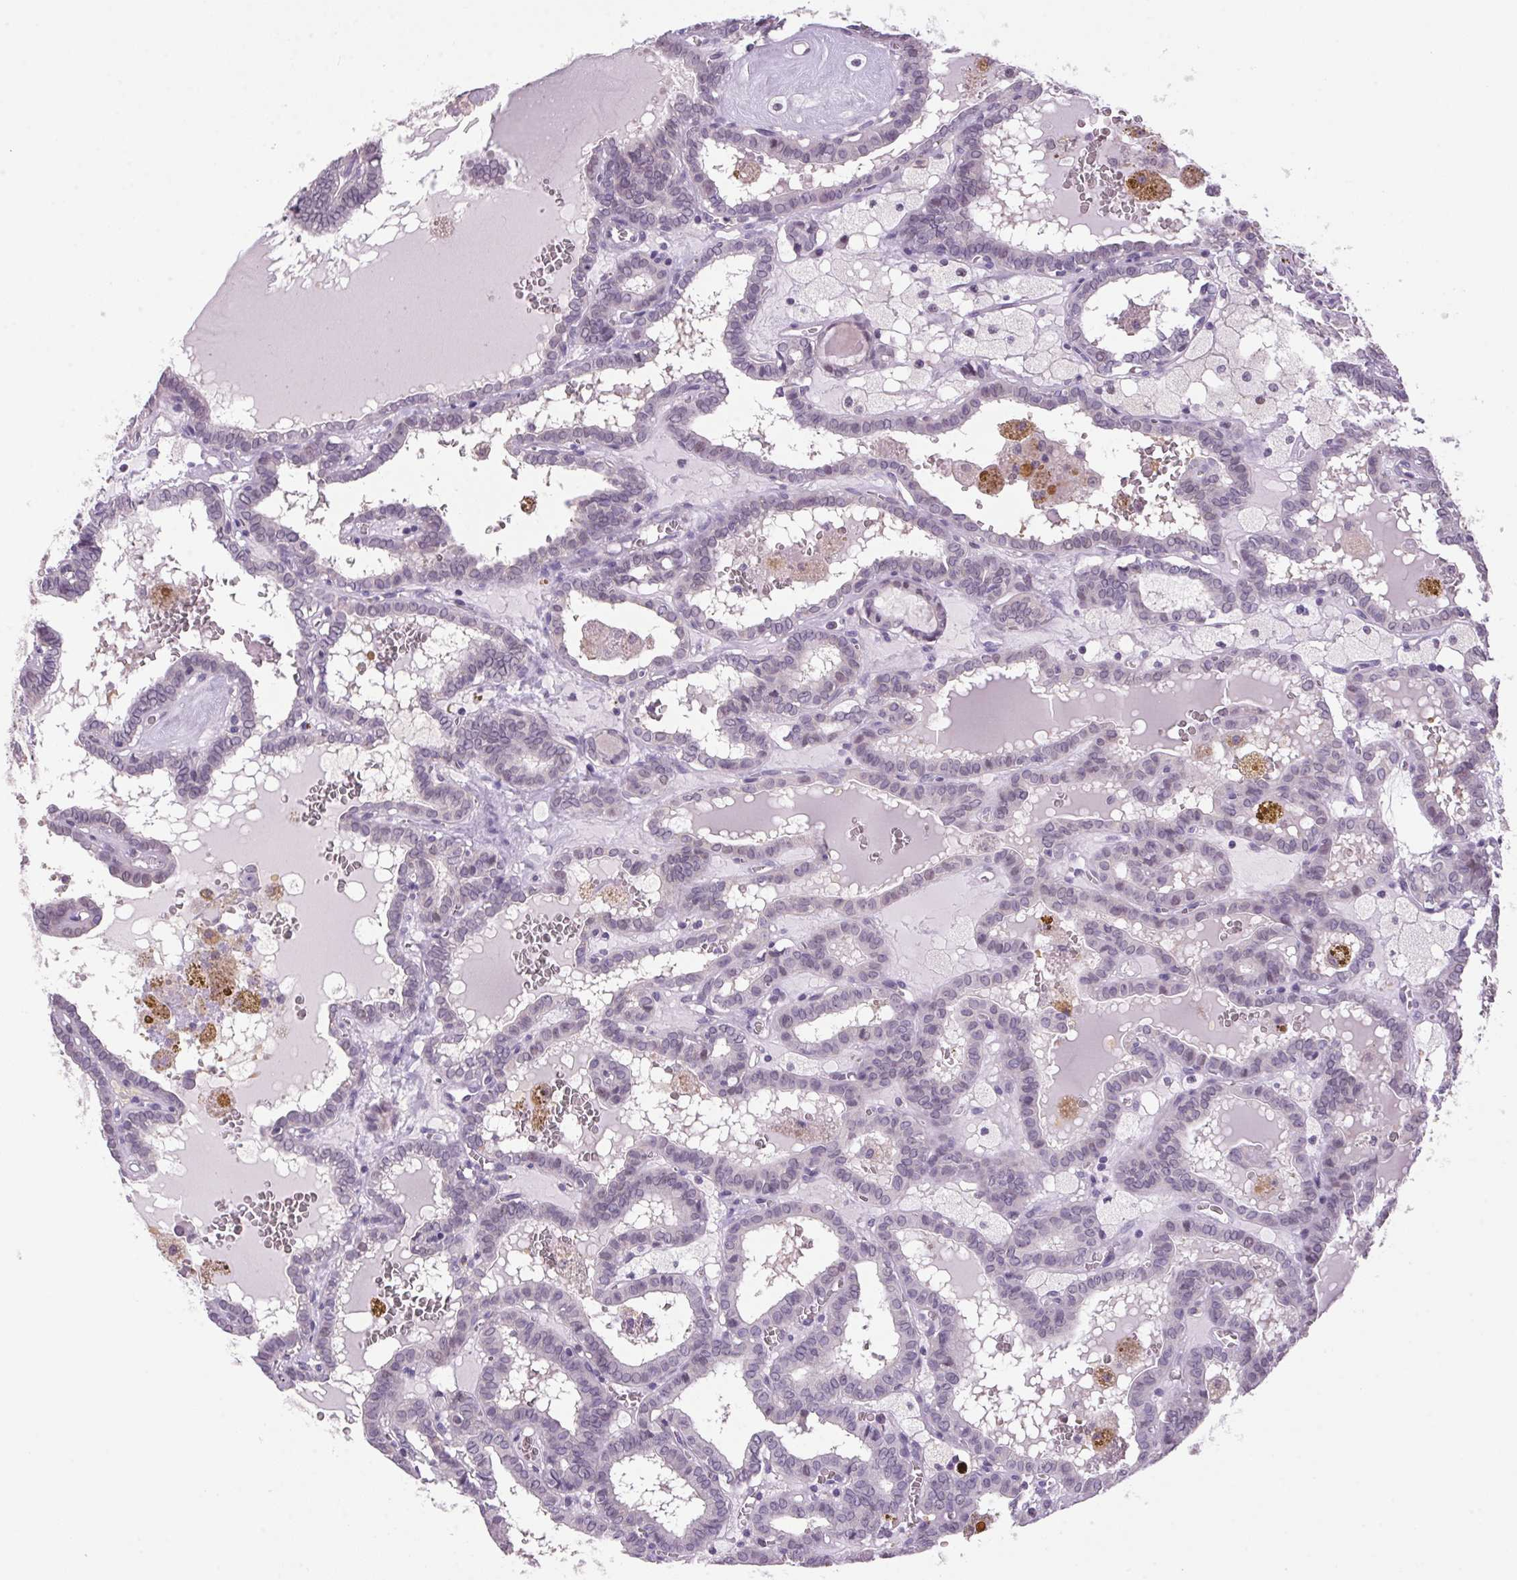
{"staining": {"intensity": "negative", "quantity": "none", "location": "none"}, "tissue": "thyroid cancer", "cell_type": "Tumor cells", "image_type": "cancer", "snomed": [{"axis": "morphology", "description": "Papillary adenocarcinoma, NOS"}, {"axis": "topography", "description": "Thyroid gland"}], "caption": "There is no significant staining in tumor cells of thyroid papillary adenocarcinoma.", "gene": "VWA3B", "patient": {"sex": "female", "age": 39}}